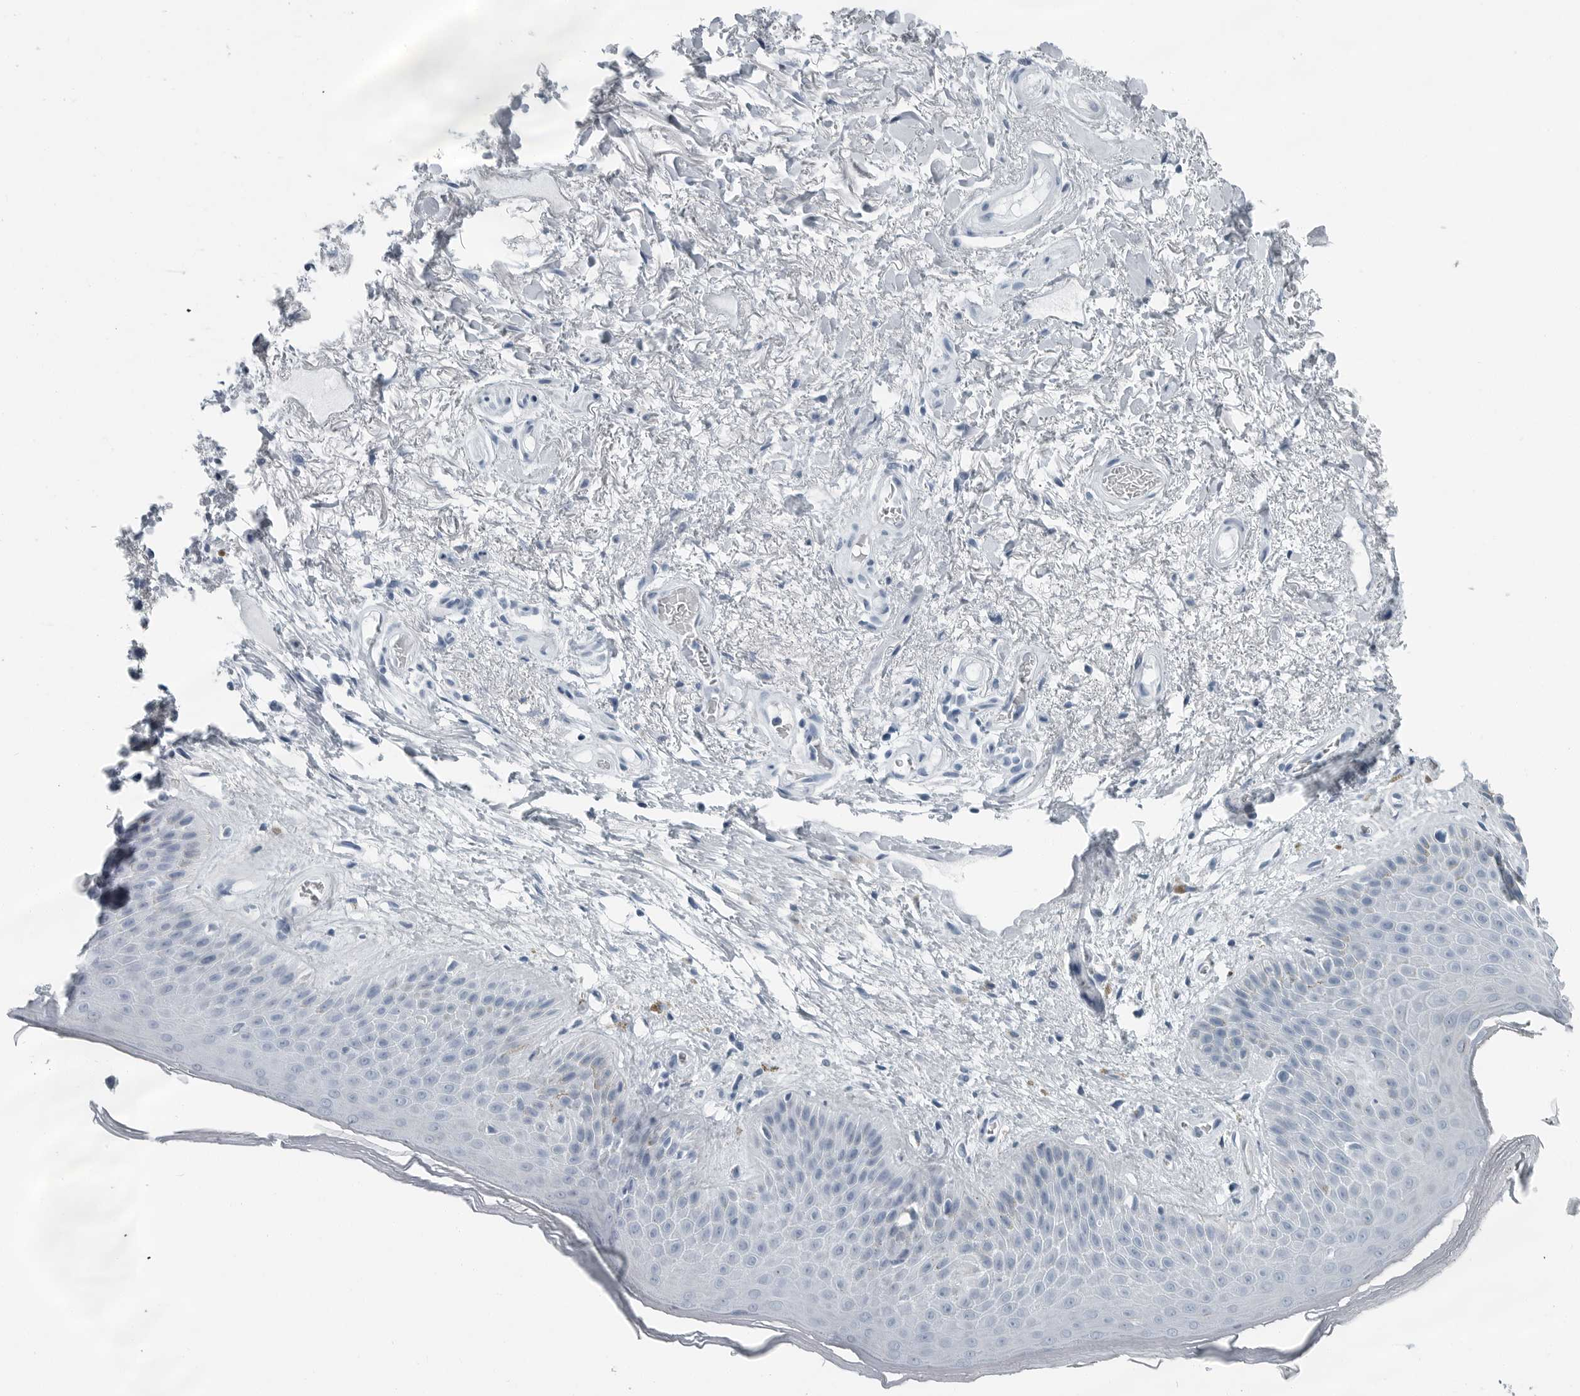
{"staining": {"intensity": "negative", "quantity": "none", "location": "none"}, "tissue": "skin", "cell_type": "Epidermal cells", "image_type": "normal", "snomed": [{"axis": "morphology", "description": "Normal tissue, NOS"}, {"axis": "topography", "description": "Anal"}], "caption": "A high-resolution photomicrograph shows immunohistochemistry (IHC) staining of unremarkable skin, which demonstrates no significant staining in epidermal cells.", "gene": "FABP6", "patient": {"sex": "male", "age": 74}}